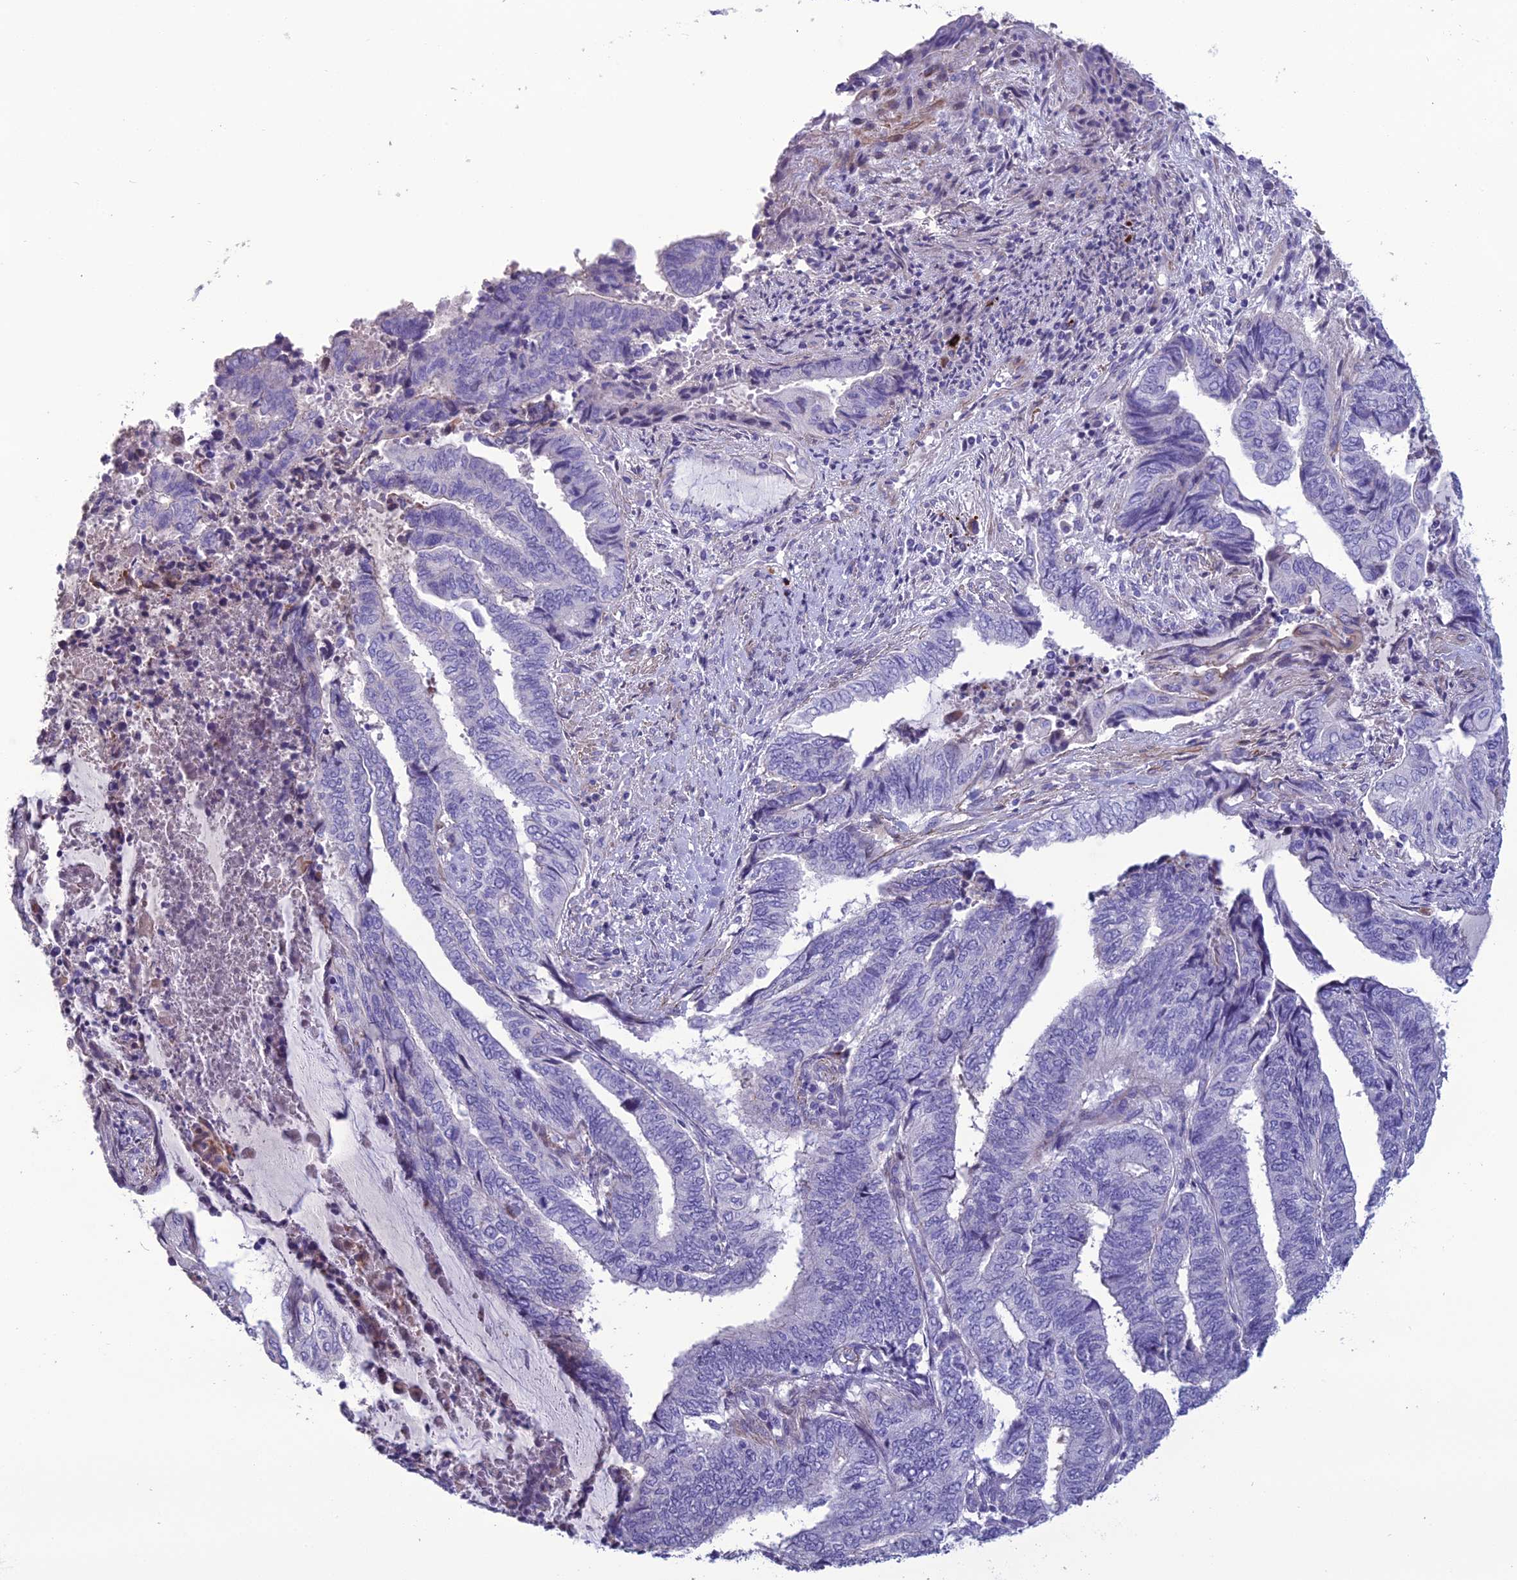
{"staining": {"intensity": "negative", "quantity": "none", "location": "none"}, "tissue": "endometrial cancer", "cell_type": "Tumor cells", "image_type": "cancer", "snomed": [{"axis": "morphology", "description": "Adenocarcinoma, NOS"}, {"axis": "topography", "description": "Uterus"}, {"axis": "topography", "description": "Endometrium"}], "caption": "Endometrial cancer was stained to show a protein in brown. There is no significant expression in tumor cells.", "gene": "OR56B1", "patient": {"sex": "female", "age": 70}}